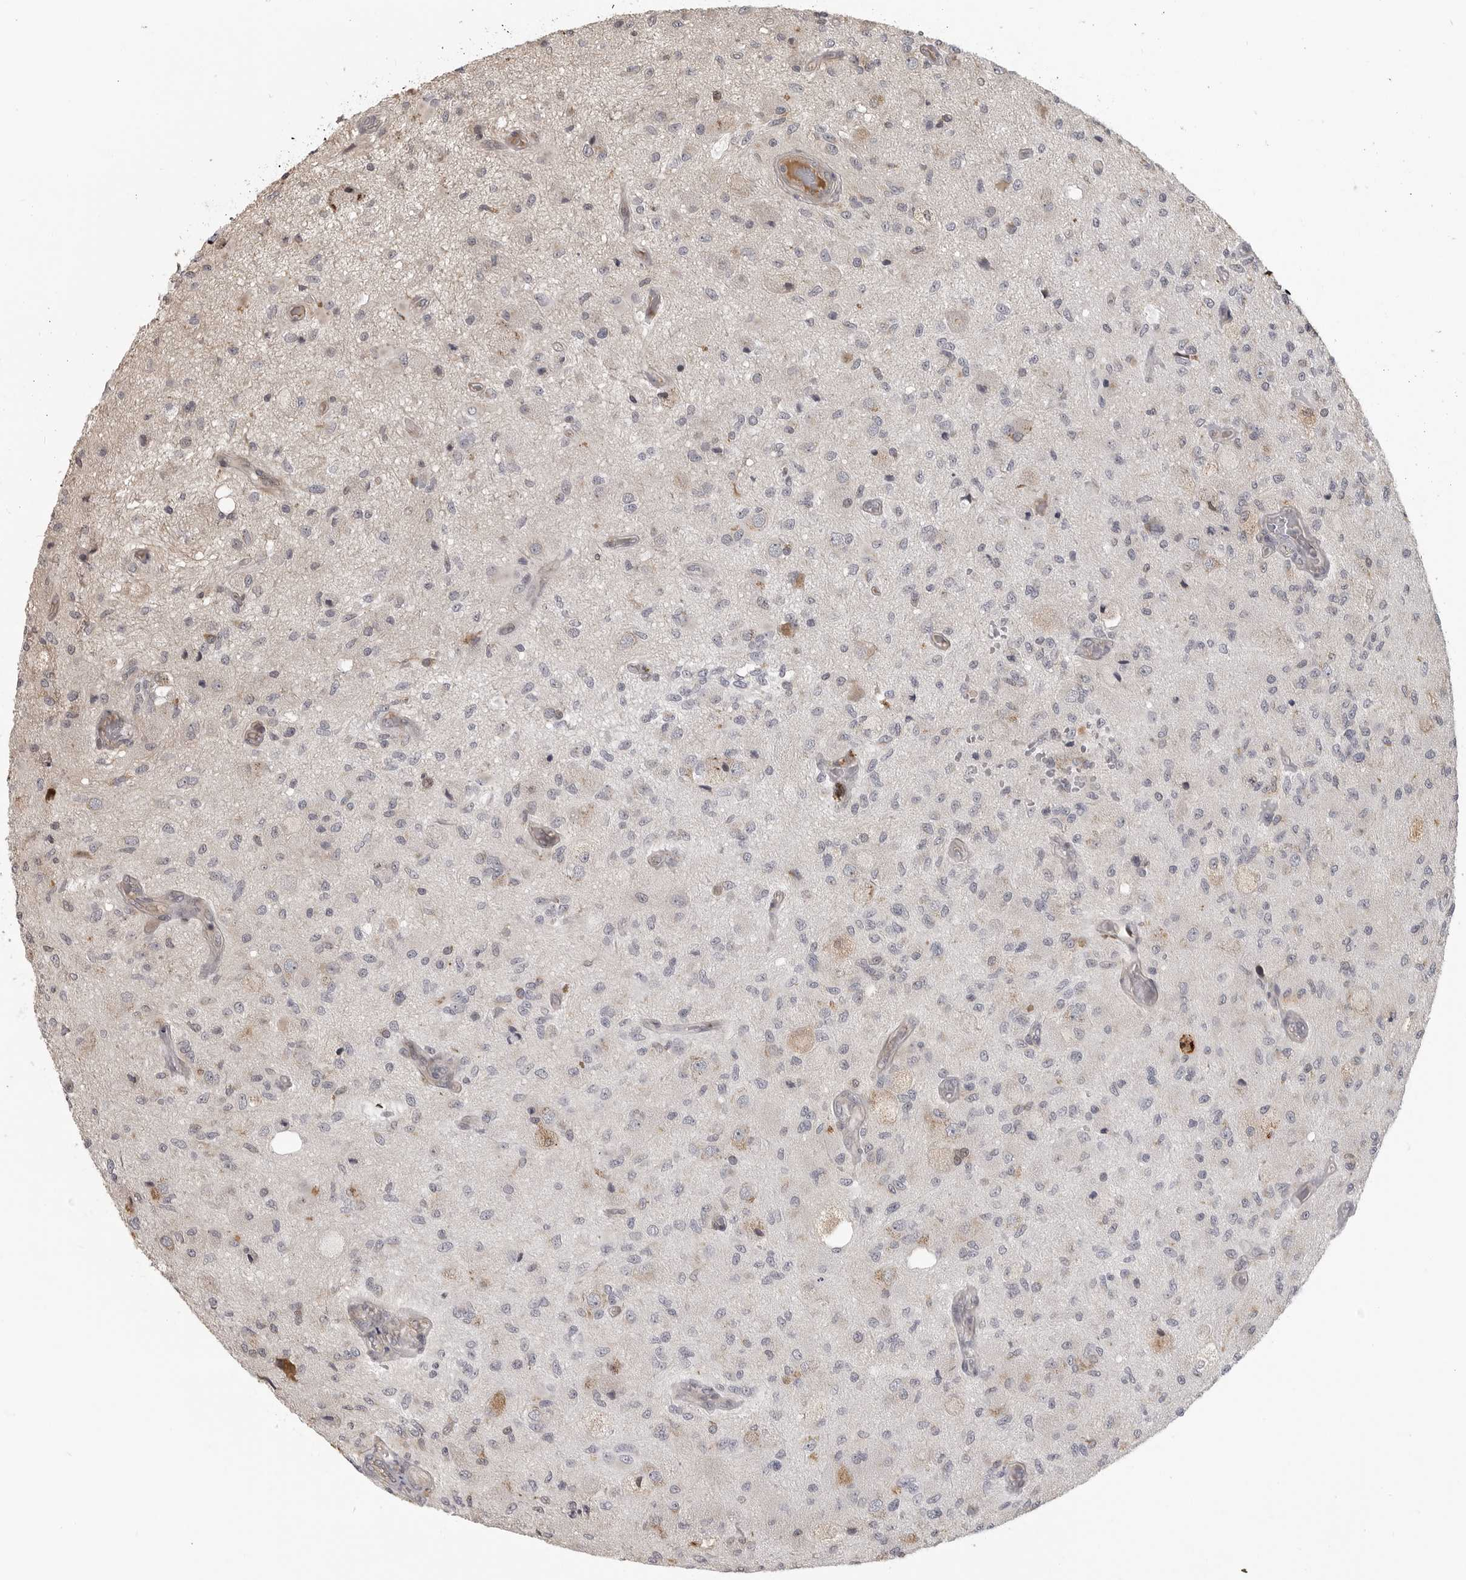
{"staining": {"intensity": "negative", "quantity": "none", "location": "none"}, "tissue": "glioma", "cell_type": "Tumor cells", "image_type": "cancer", "snomed": [{"axis": "morphology", "description": "Normal tissue, NOS"}, {"axis": "morphology", "description": "Glioma, malignant, High grade"}, {"axis": "topography", "description": "Cerebral cortex"}], "caption": "Micrograph shows no significant protein staining in tumor cells of malignant glioma (high-grade).", "gene": "IDO1", "patient": {"sex": "male", "age": 77}}